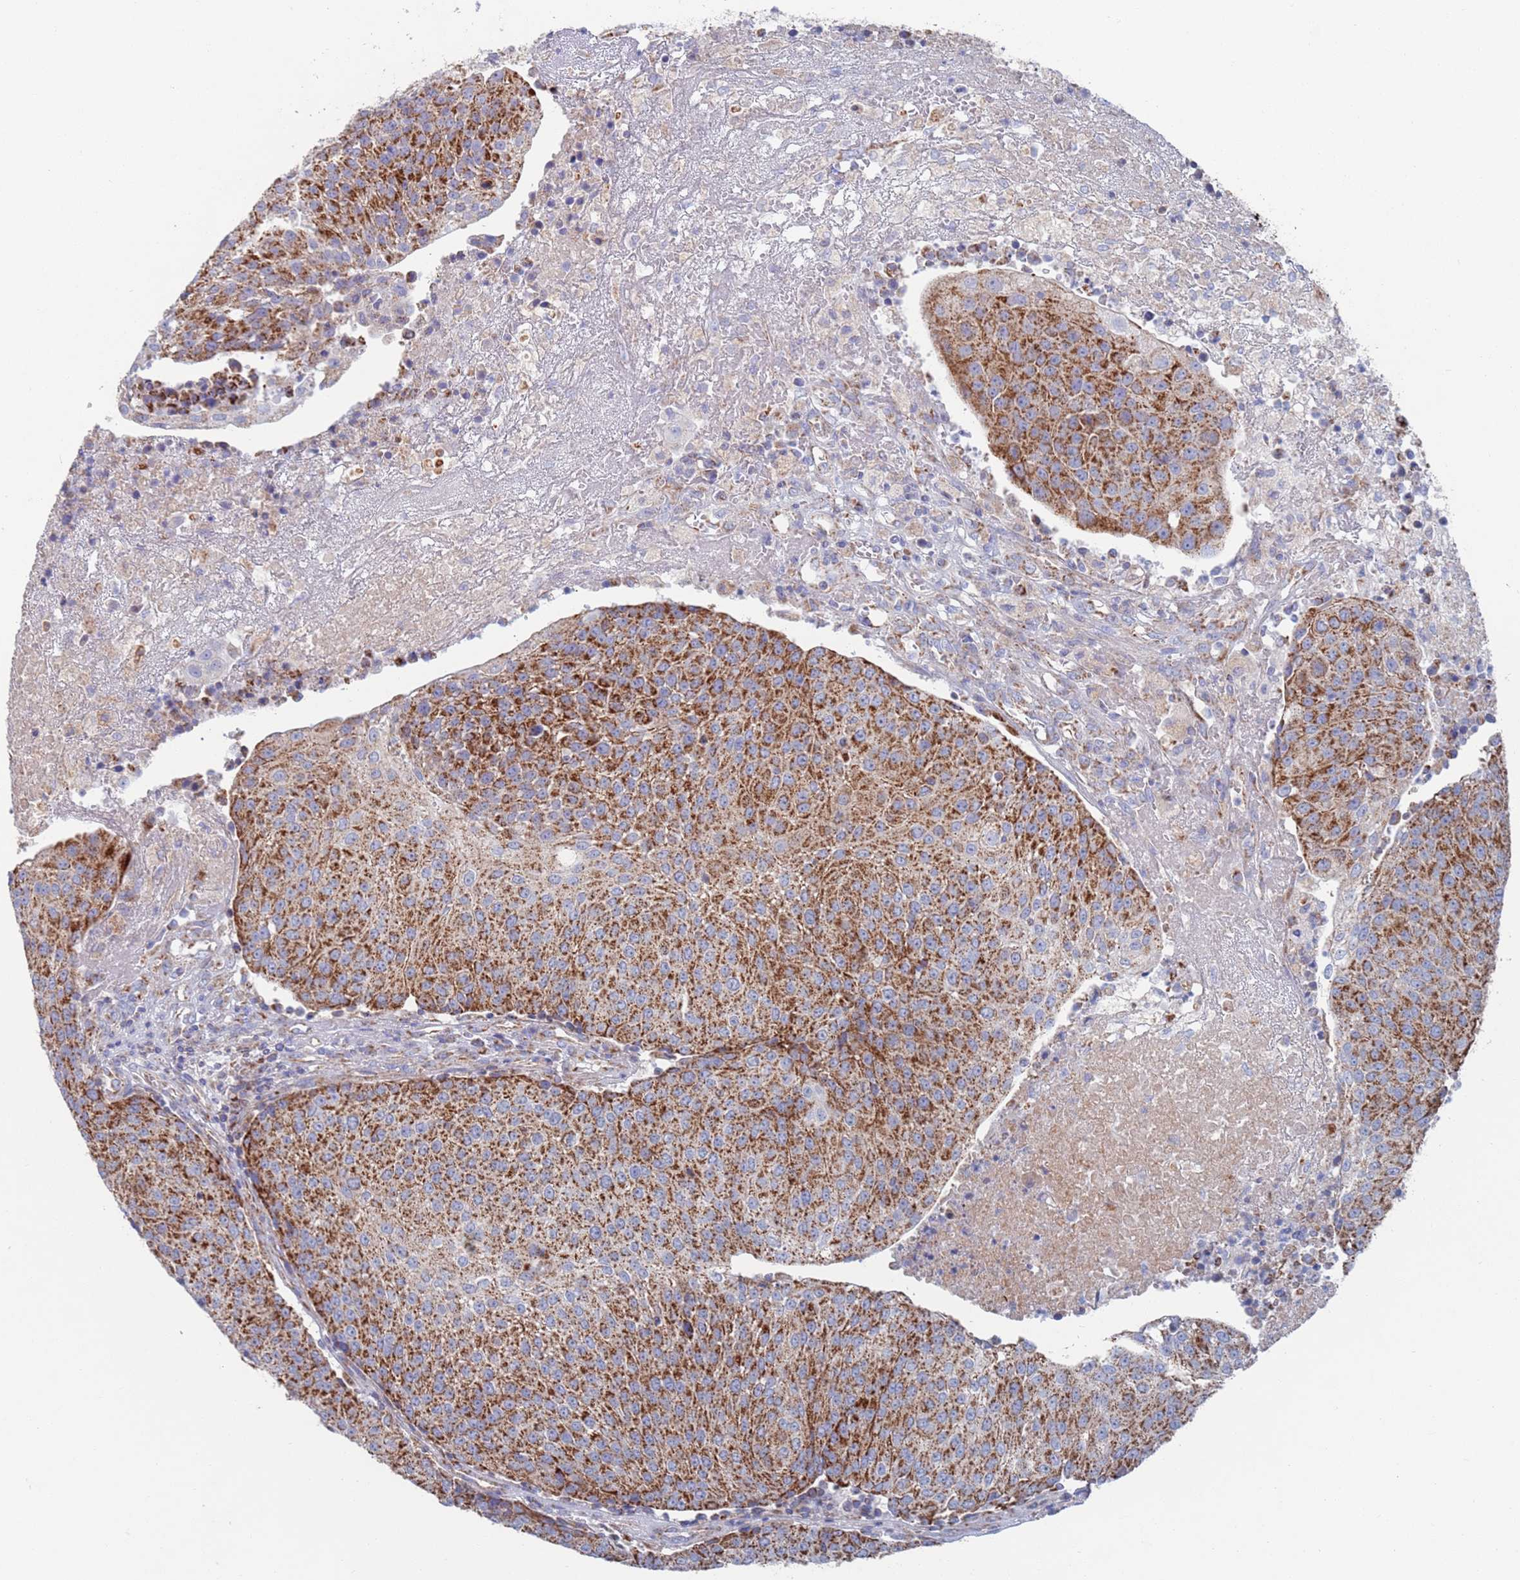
{"staining": {"intensity": "strong", "quantity": ">75%", "location": "cytoplasmic/membranous"}, "tissue": "urothelial cancer", "cell_type": "Tumor cells", "image_type": "cancer", "snomed": [{"axis": "morphology", "description": "Urothelial carcinoma, High grade"}, {"axis": "topography", "description": "Urinary bladder"}], "caption": "Protein staining of urothelial carcinoma (high-grade) tissue exhibits strong cytoplasmic/membranous positivity in approximately >75% of tumor cells.", "gene": "MRPL22", "patient": {"sex": "female", "age": 85}}